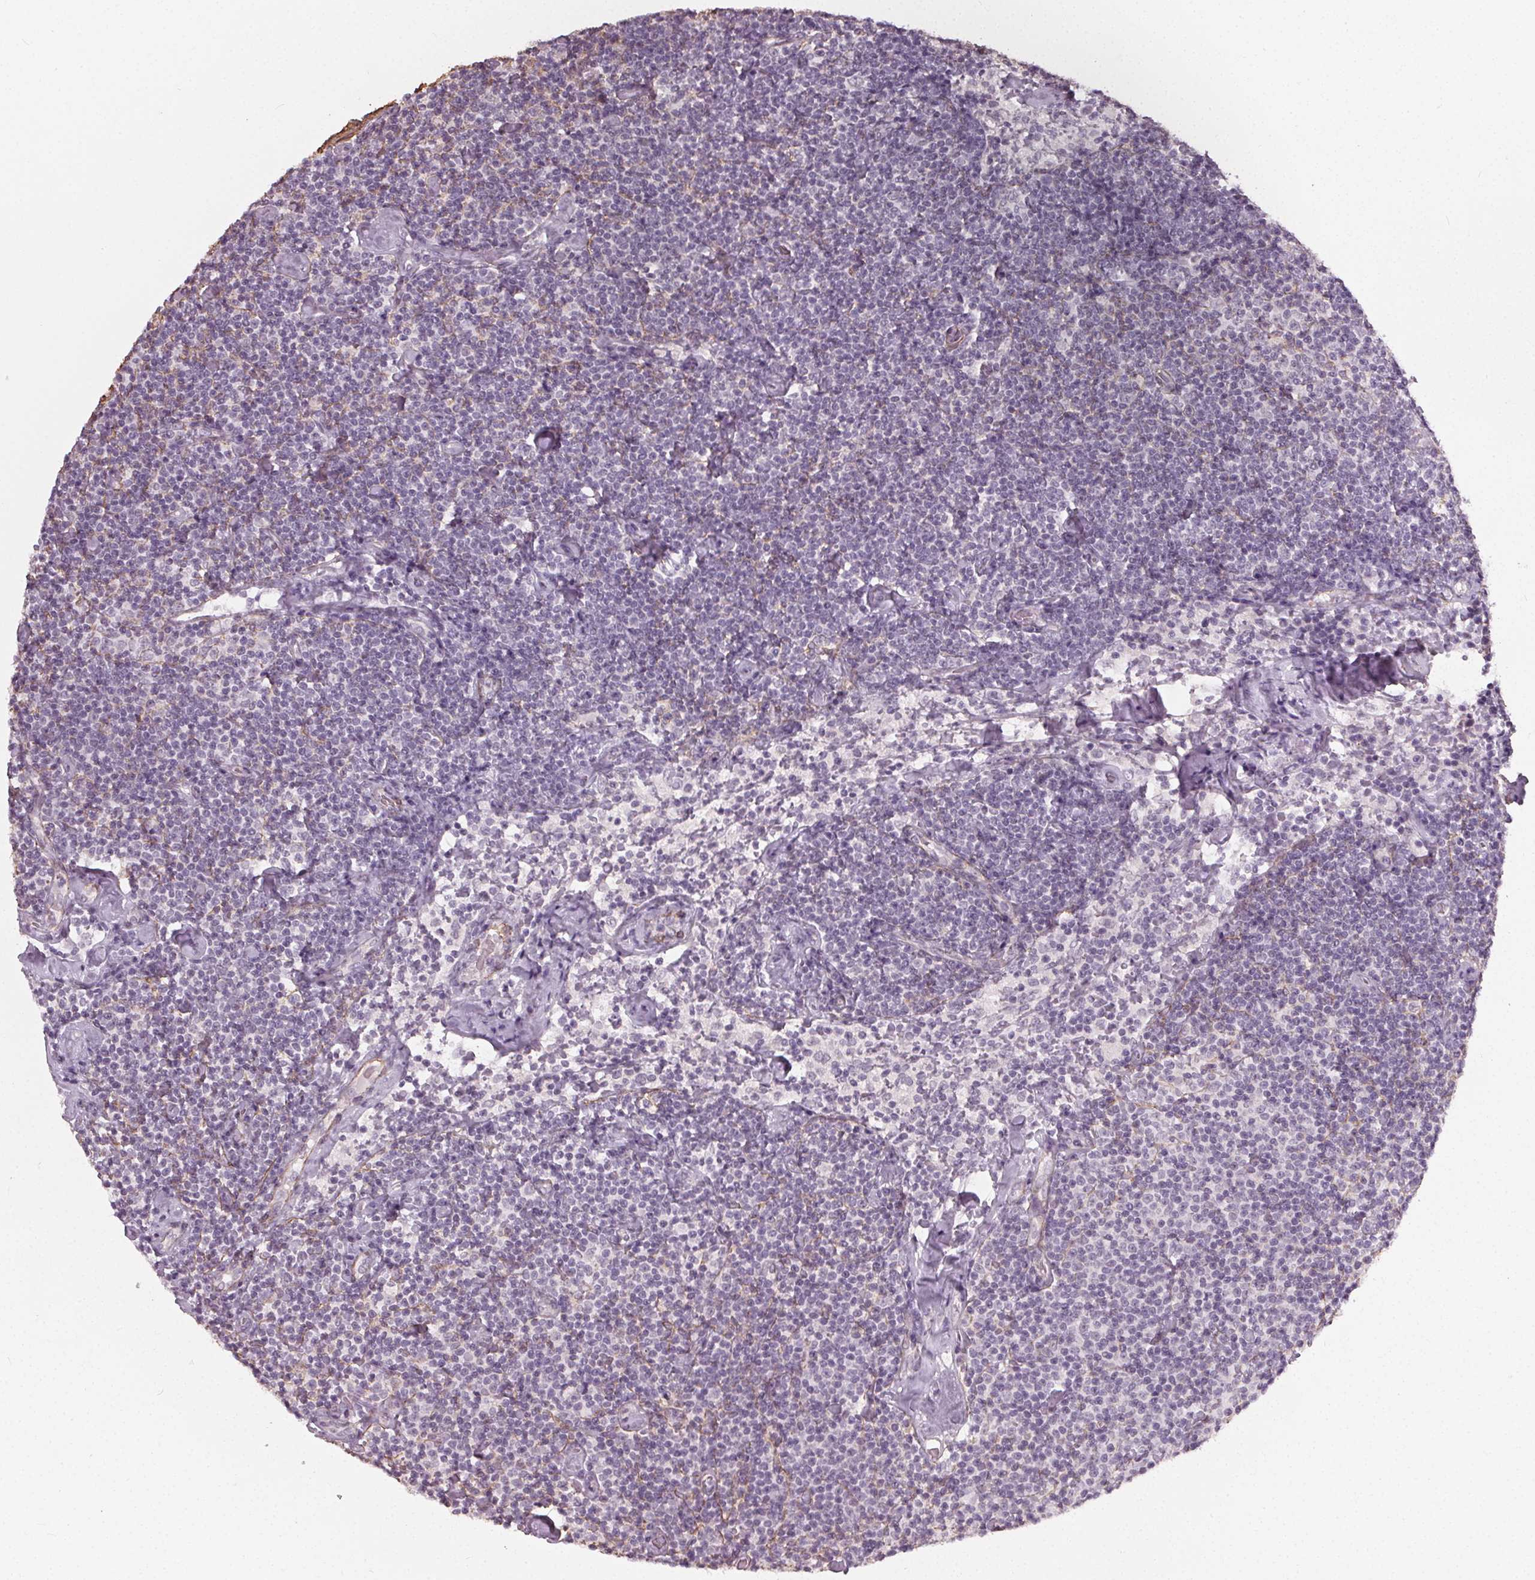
{"staining": {"intensity": "negative", "quantity": "none", "location": "none"}, "tissue": "lymphoma", "cell_type": "Tumor cells", "image_type": "cancer", "snomed": [{"axis": "morphology", "description": "Malignant lymphoma, non-Hodgkin's type, Low grade"}, {"axis": "topography", "description": "Lymph node"}], "caption": "Immunohistochemical staining of human malignant lymphoma, non-Hodgkin's type (low-grade) displays no significant staining in tumor cells.", "gene": "PKP1", "patient": {"sex": "male", "age": 81}}